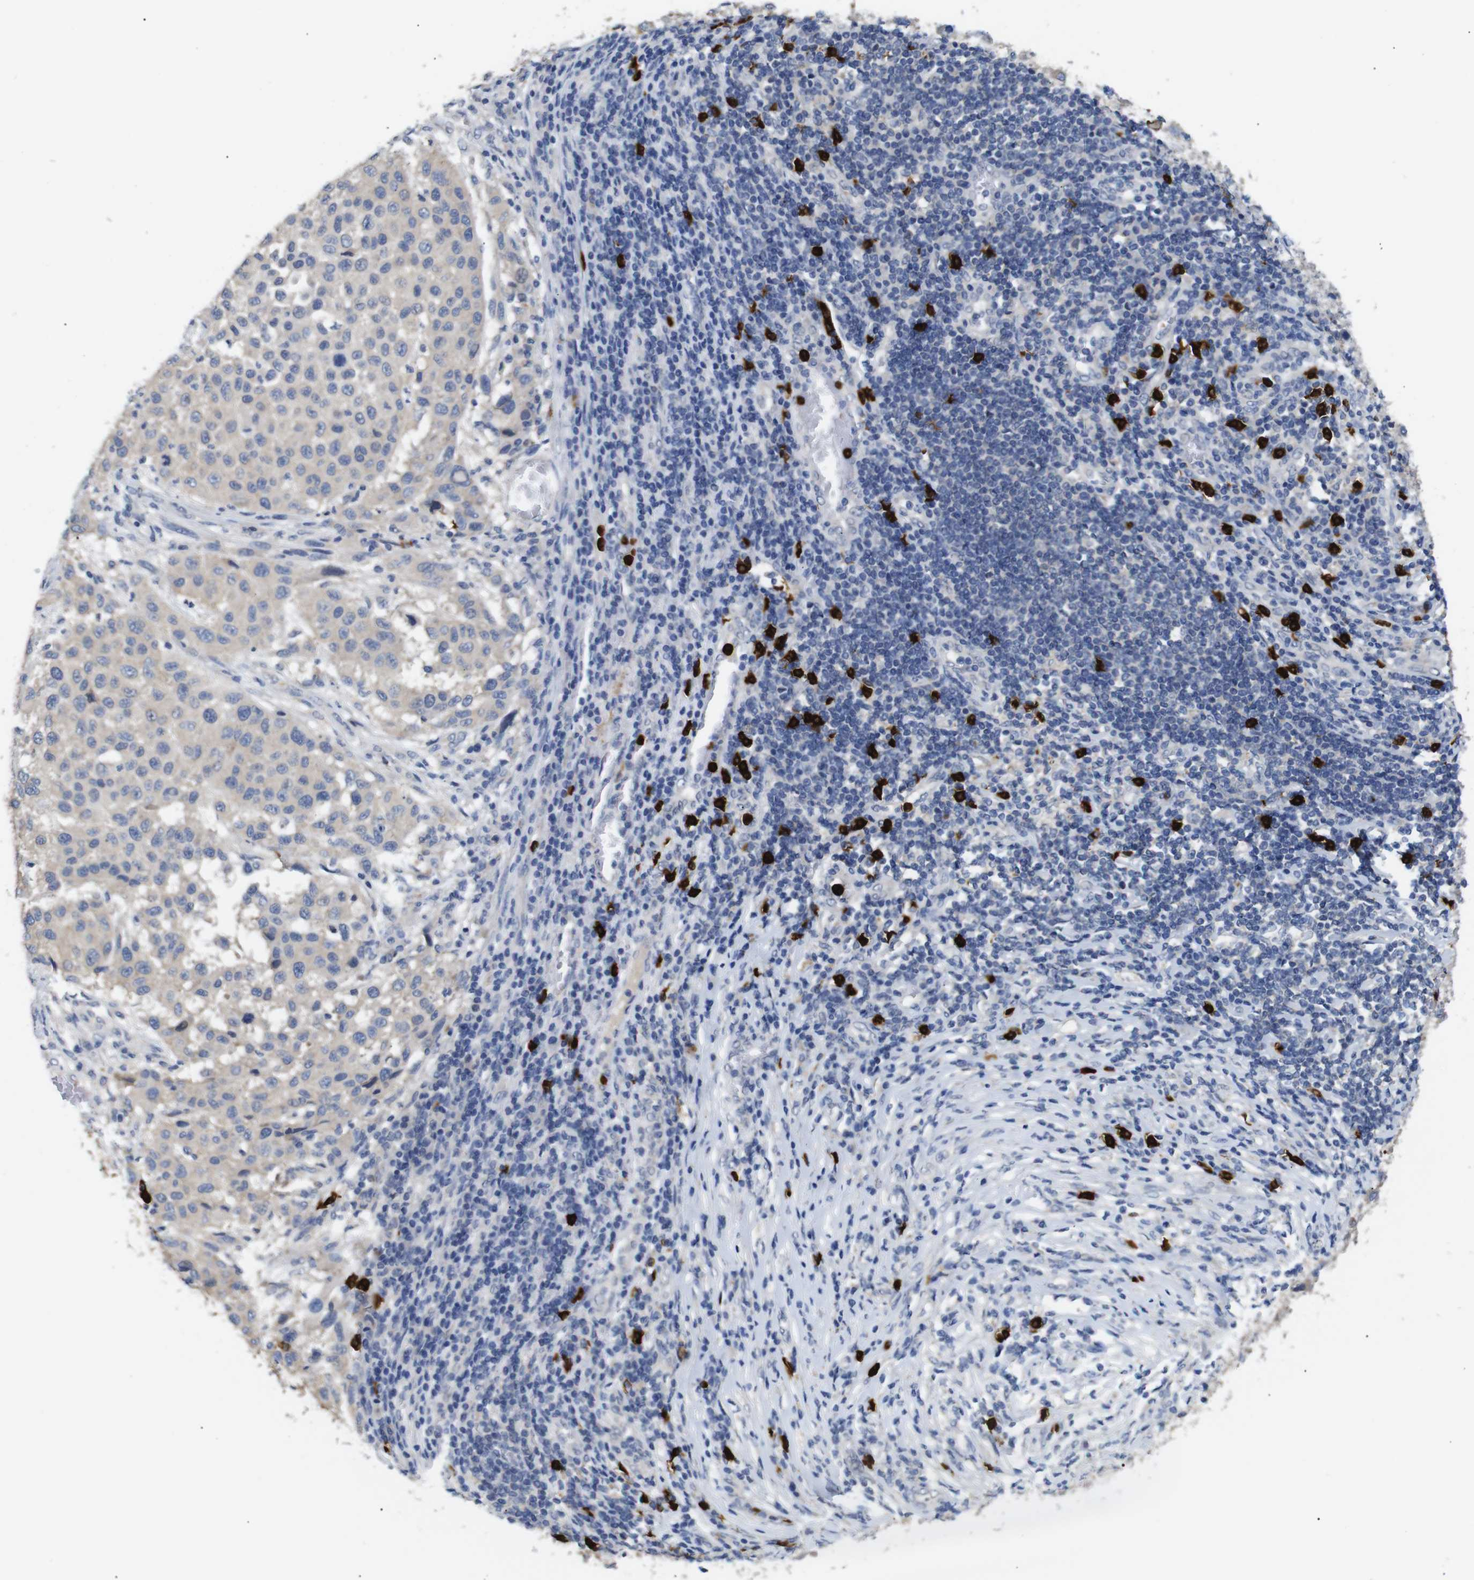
{"staining": {"intensity": "weak", "quantity": ">75%", "location": "cytoplasmic/membranous"}, "tissue": "melanoma", "cell_type": "Tumor cells", "image_type": "cancer", "snomed": [{"axis": "morphology", "description": "Malignant melanoma, Metastatic site"}, {"axis": "topography", "description": "Lymph node"}], "caption": "Melanoma stained for a protein (brown) shows weak cytoplasmic/membranous positive expression in approximately >75% of tumor cells.", "gene": "ALOX15", "patient": {"sex": "male", "age": 61}}